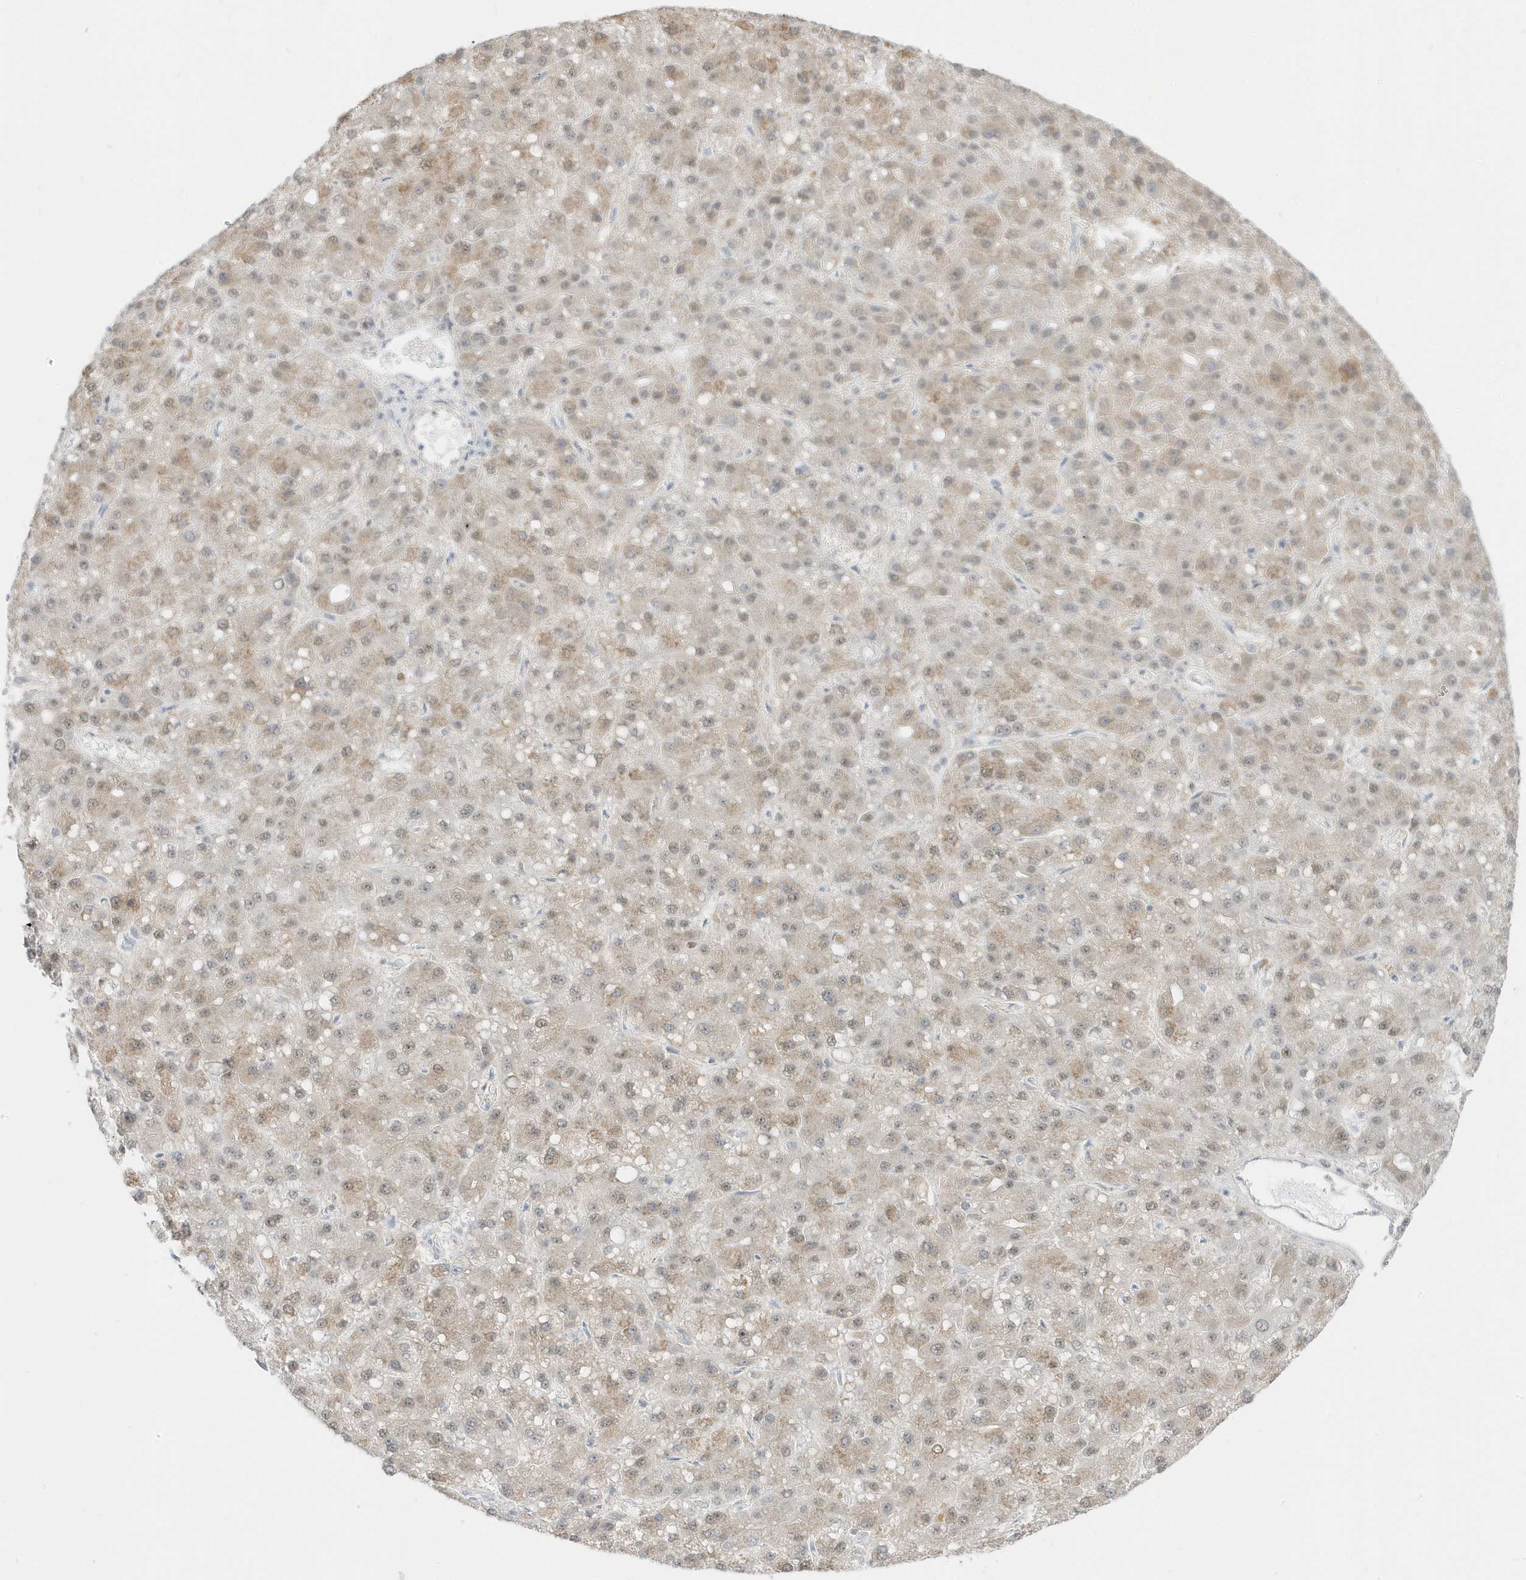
{"staining": {"intensity": "weak", "quantity": "25%-75%", "location": "cytoplasmic/membranous,nuclear"}, "tissue": "liver cancer", "cell_type": "Tumor cells", "image_type": "cancer", "snomed": [{"axis": "morphology", "description": "Carcinoma, Hepatocellular, NOS"}, {"axis": "topography", "description": "Liver"}], "caption": "This photomicrograph shows hepatocellular carcinoma (liver) stained with immunohistochemistry to label a protein in brown. The cytoplasmic/membranous and nuclear of tumor cells show weak positivity for the protein. Nuclei are counter-stained blue.", "gene": "PLEKHN1", "patient": {"sex": "male", "age": 67}}